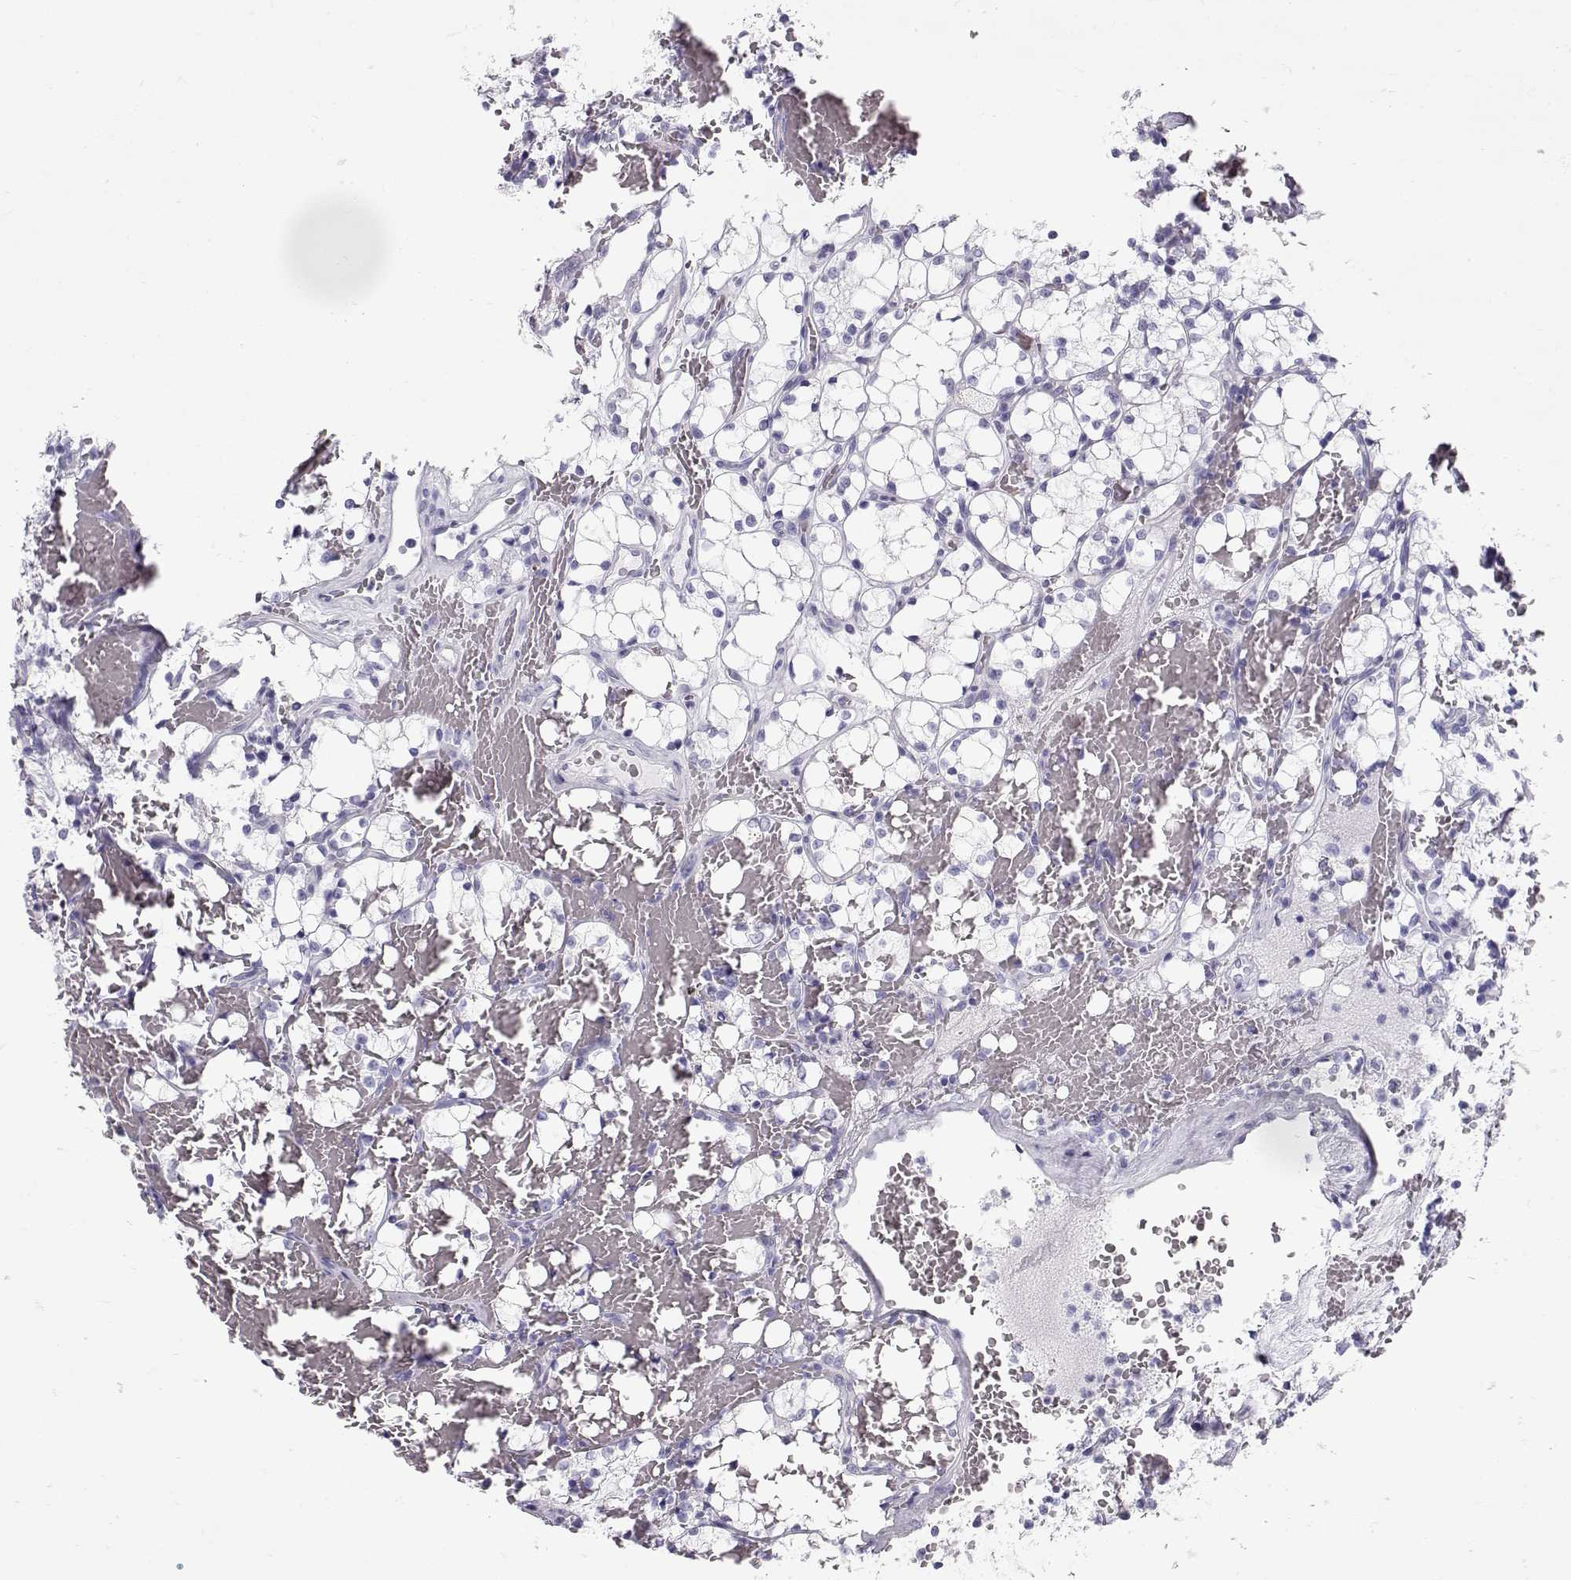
{"staining": {"intensity": "negative", "quantity": "none", "location": "none"}, "tissue": "renal cancer", "cell_type": "Tumor cells", "image_type": "cancer", "snomed": [{"axis": "morphology", "description": "Adenocarcinoma, NOS"}, {"axis": "topography", "description": "Kidney"}], "caption": "DAB (3,3'-diaminobenzidine) immunohistochemical staining of renal cancer (adenocarcinoma) displays no significant expression in tumor cells.", "gene": "RD3", "patient": {"sex": "female", "age": 69}}